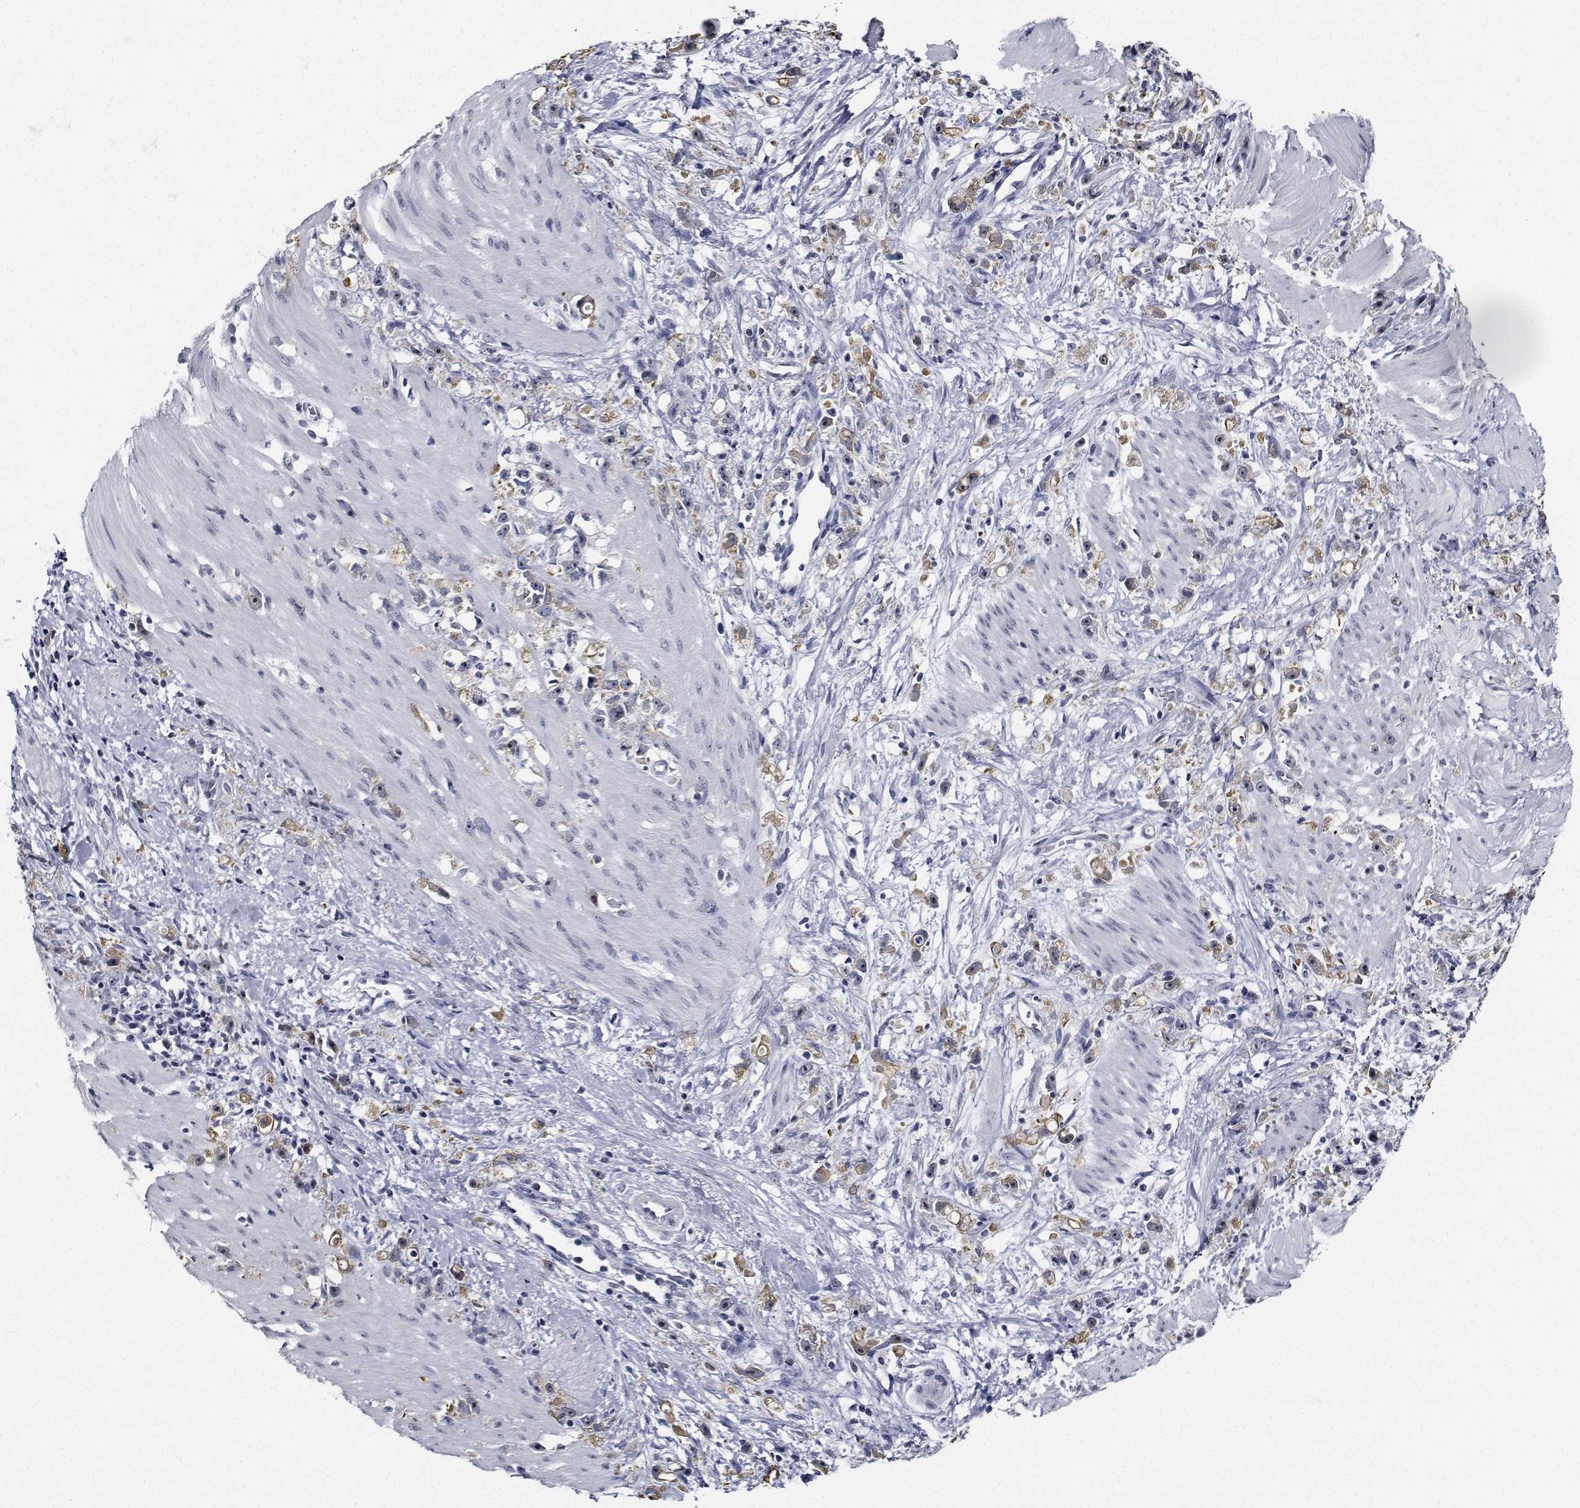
{"staining": {"intensity": "weak", "quantity": "25%-75%", "location": "cytoplasmic/membranous"}, "tissue": "stomach cancer", "cell_type": "Tumor cells", "image_type": "cancer", "snomed": [{"axis": "morphology", "description": "Adenocarcinoma, NOS"}, {"axis": "topography", "description": "Stomach"}], "caption": "Brown immunohistochemical staining in human adenocarcinoma (stomach) reveals weak cytoplasmic/membranous staining in about 25%-75% of tumor cells. The protein of interest is stained brown, and the nuclei are stained in blue (DAB (3,3'-diaminobenzidine) IHC with brightfield microscopy, high magnification).", "gene": "NVL", "patient": {"sex": "female", "age": 59}}